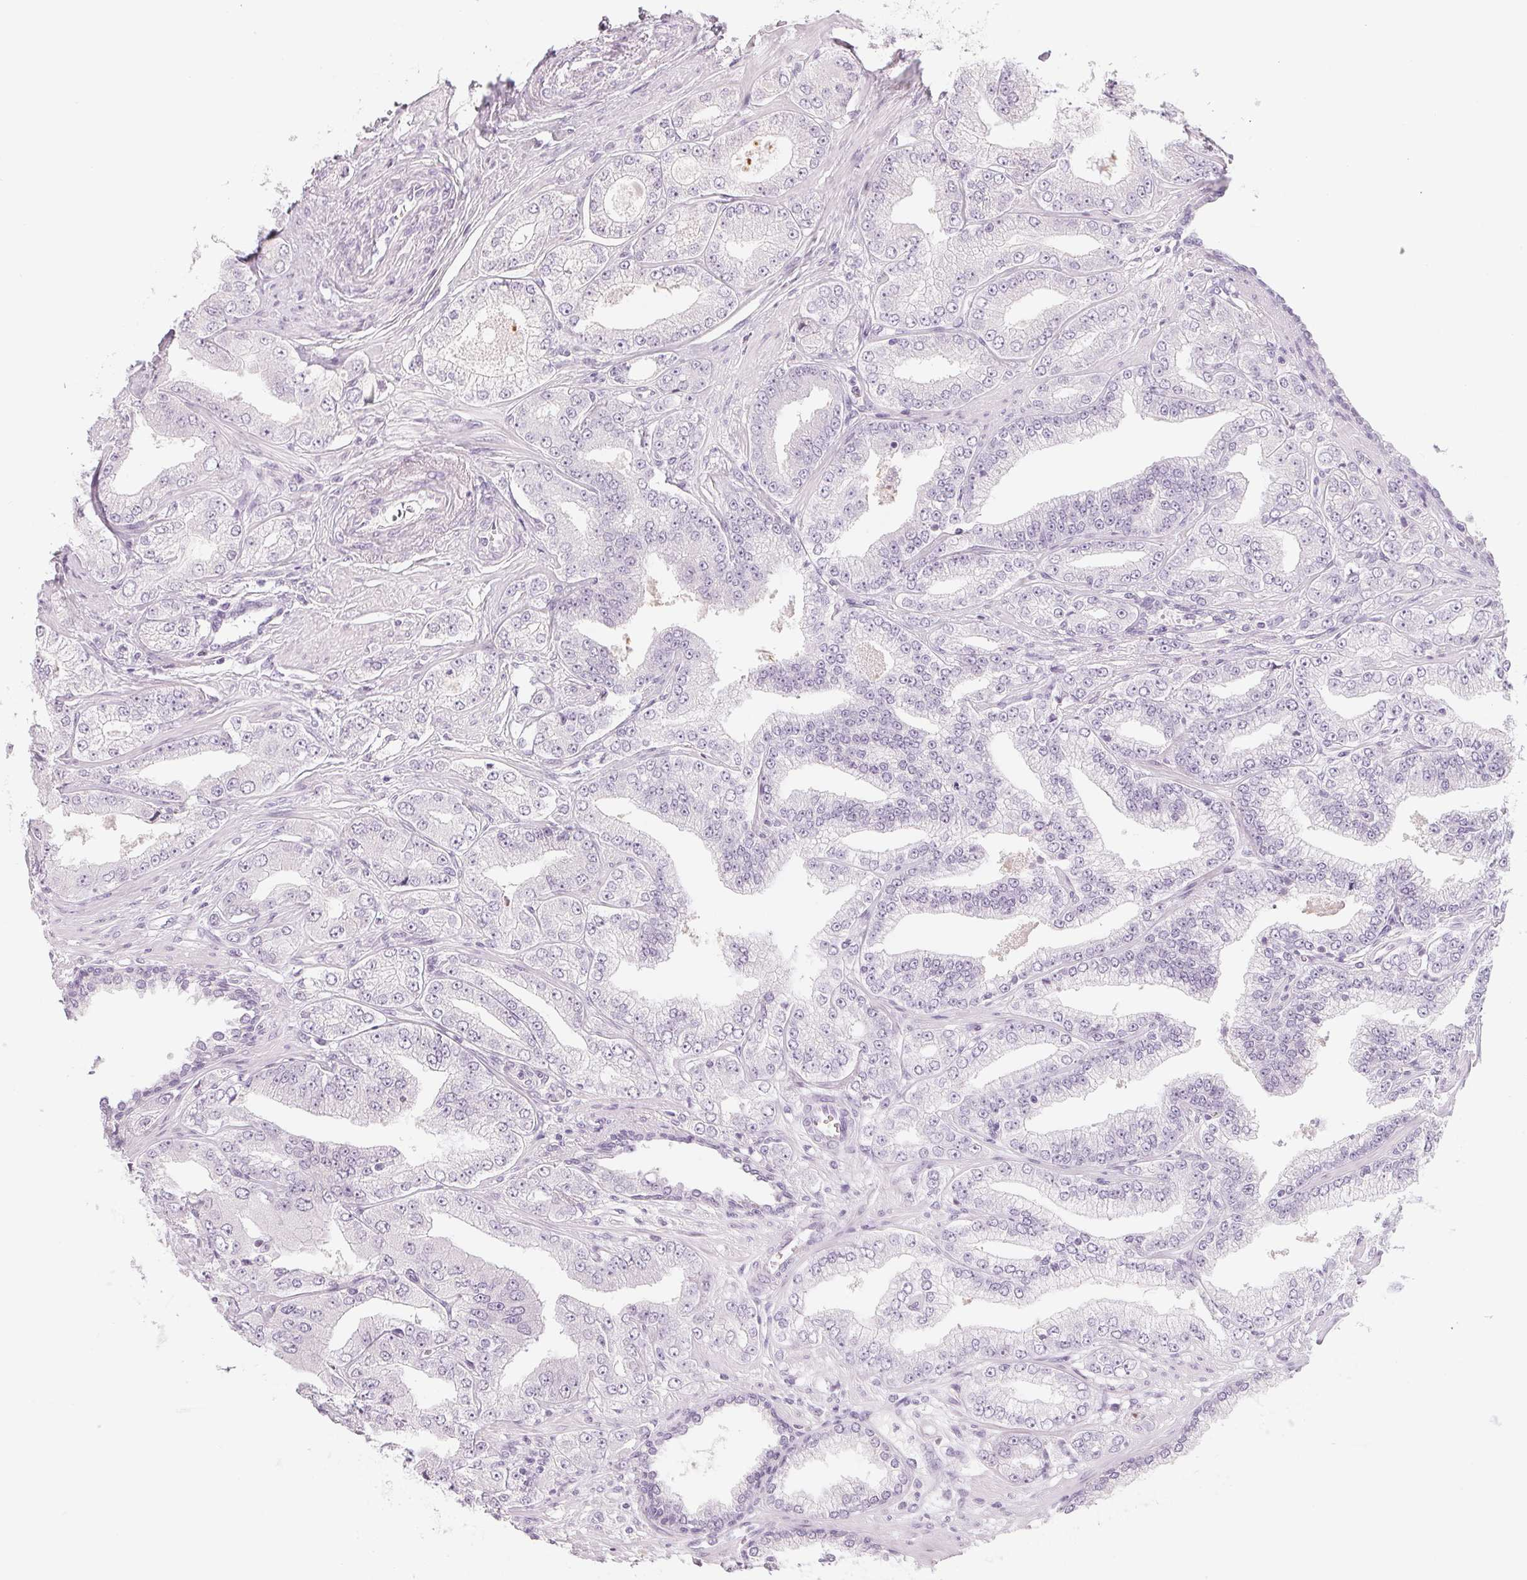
{"staining": {"intensity": "negative", "quantity": "none", "location": "none"}, "tissue": "prostate cancer", "cell_type": "Tumor cells", "image_type": "cancer", "snomed": [{"axis": "morphology", "description": "Adenocarcinoma, Low grade"}, {"axis": "topography", "description": "Prostate"}], "caption": "Prostate cancer was stained to show a protein in brown. There is no significant positivity in tumor cells.", "gene": "SH3GL2", "patient": {"sex": "male", "age": 60}}